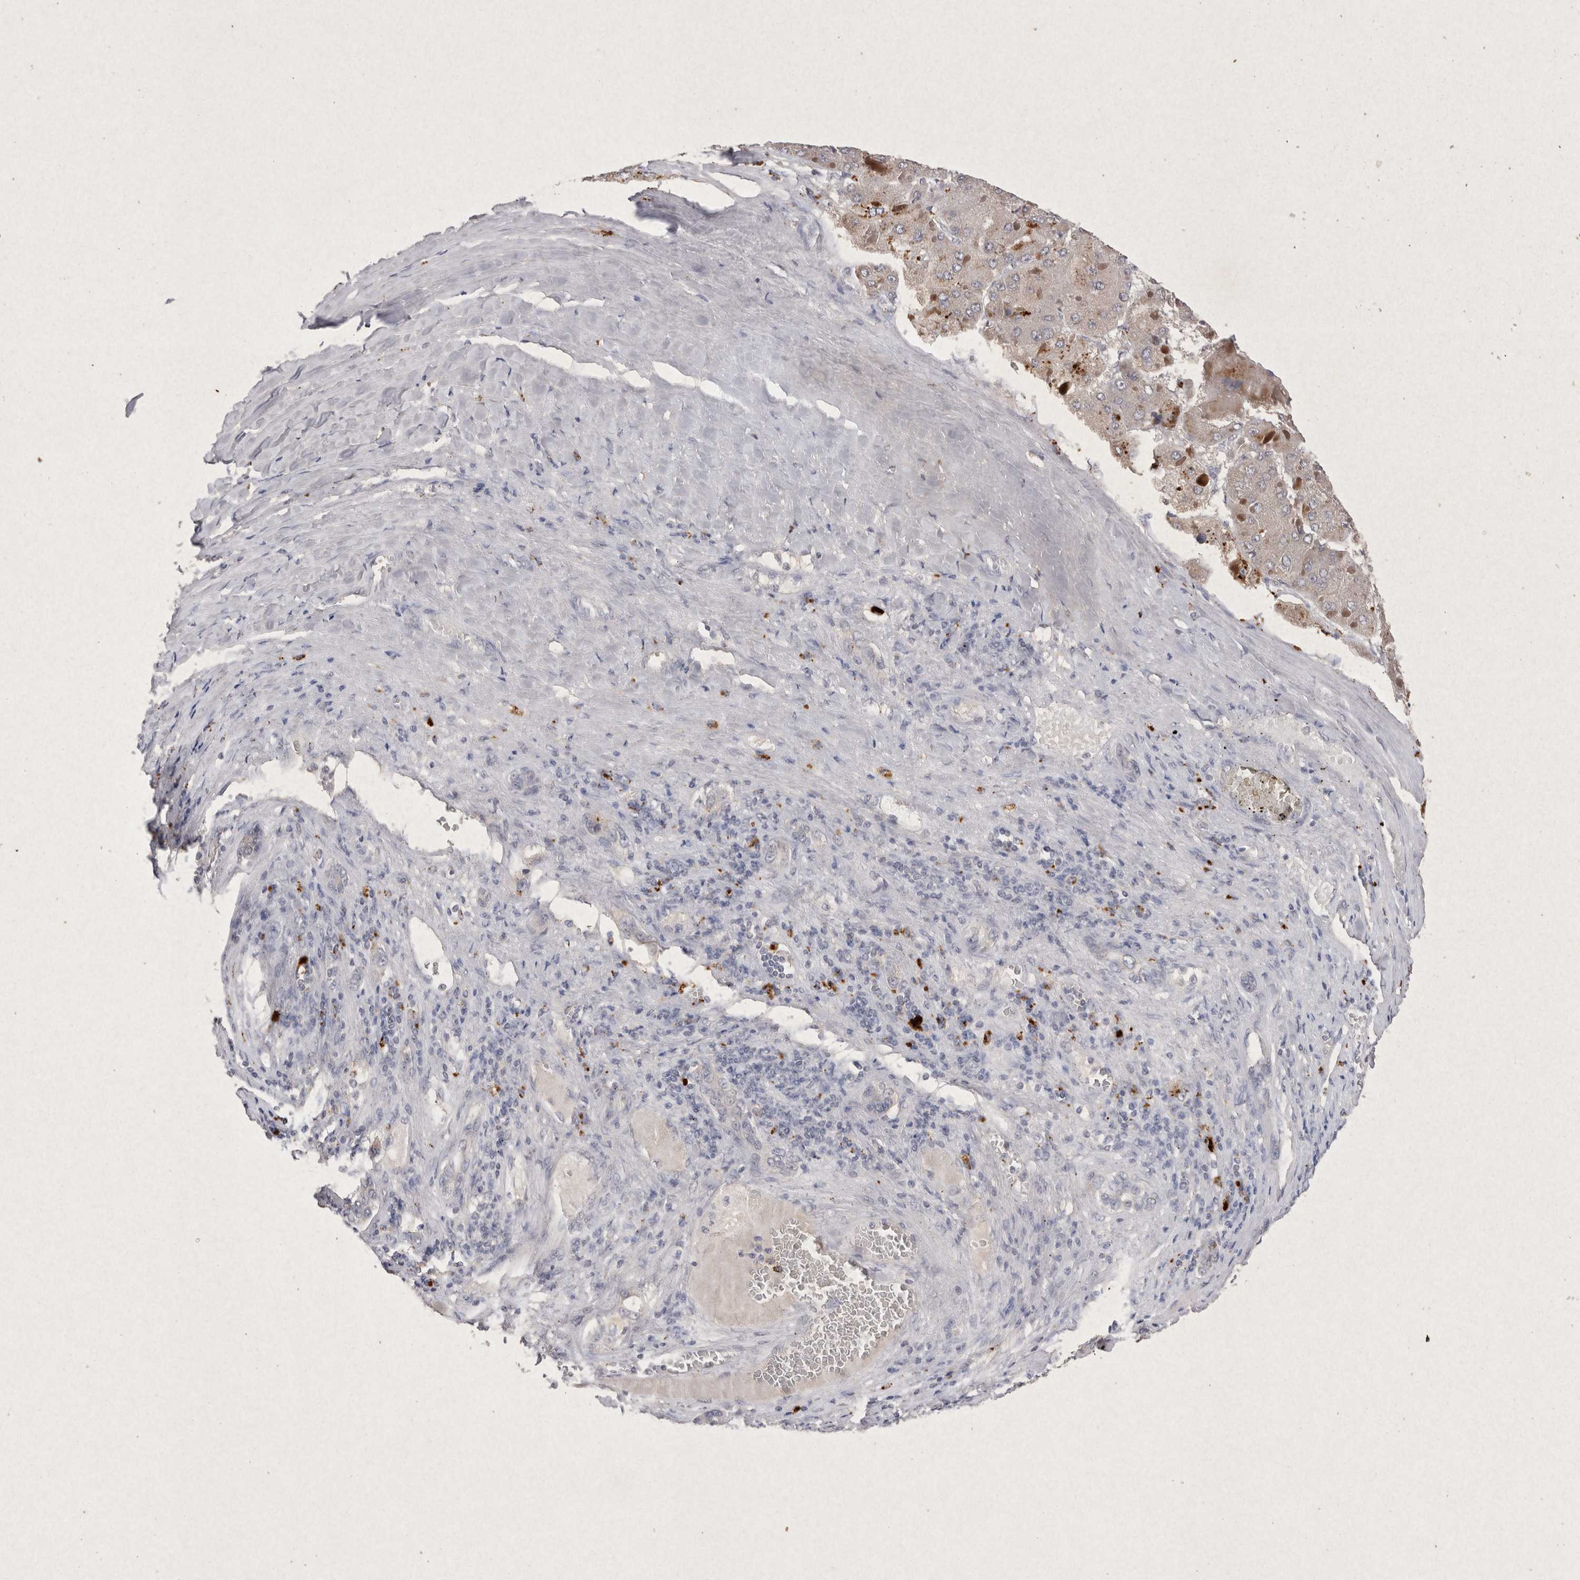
{"staining": {"intensity": "weak", "quantity": "<25%", "location": "cytoplasmic/membranous"}, "tissue": "liver cancer", "cell_type": "Tumor cells", "image_type": "cancer", "snomed": [{"axis": "morphology", "description": "Carcinoma, Hepatocellular, NOS"}, {"axis": "topography", "description": "Liver"}], "caption": "An image of hepatocellular carcinoma (liver) stained for a protein exhibits no brown staining in tumor cells. (DAB immunohistochemistry with hematoxylin counter stain).", "gene": "RASSF3", "patient": {"sex": "female", "age": 73}}